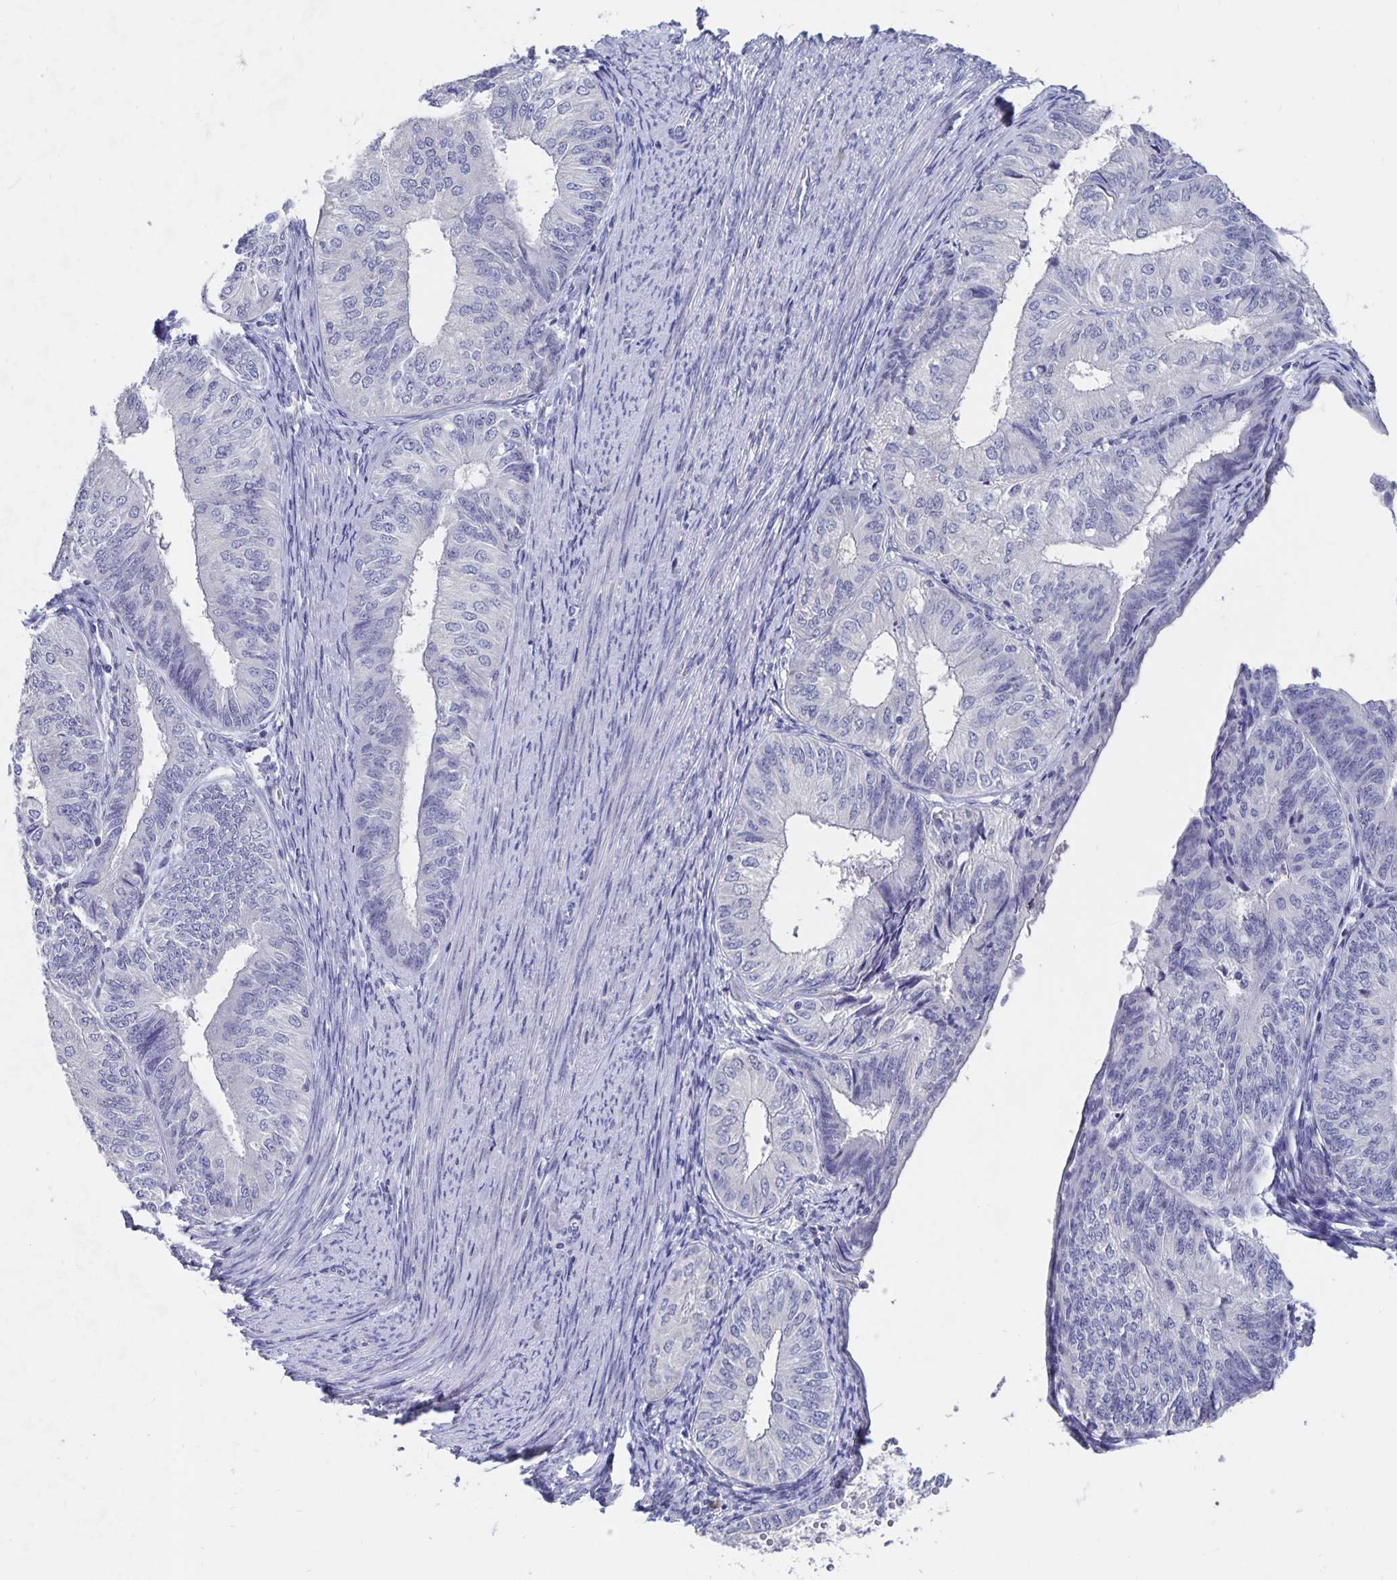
{"staining": {"intensity": "negative", "quantity": "none", "location": "none"}, "tissue": "endometrial cancer", "cell_type": "Tumor cells", "image_type": "cancer", "snomed": [{"axis": "morphology", "description": "Adenocarcinoma, NOS"}, {"axis": "topography", "description": "Endometrium"}], "caption": "Endometrial adenocarcinoma was stained to show a protein in brown. There is no significant positivity in tumor cells.", "gene": "SMOC1", "patient": {"sex": "female", "age": 58}}